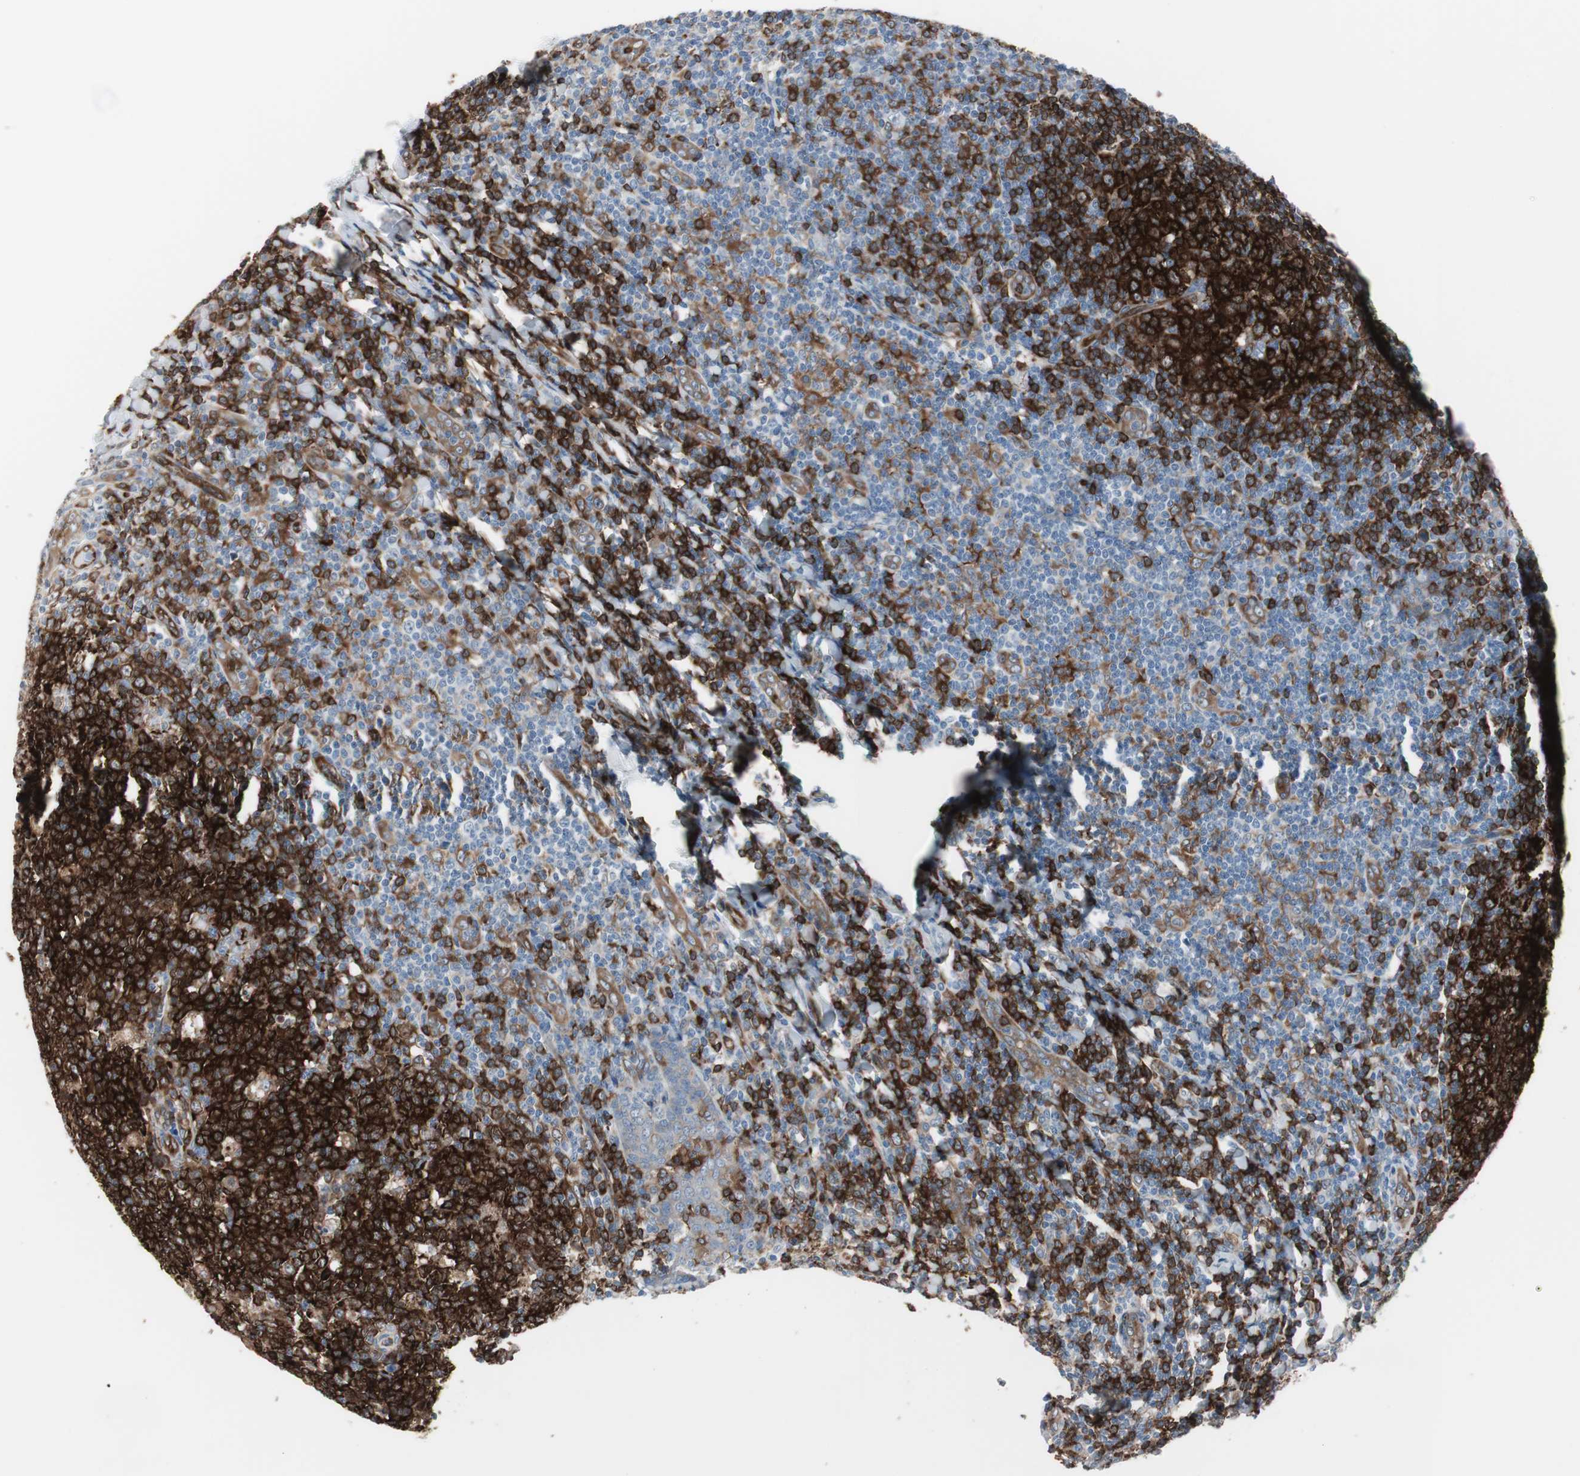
{"staining": {"intensity": "strong", "quantity": ">75%", "location": "cytoplasmic/membranous"}, "tissue": "tonsil", "cell_type": "Germinal center cells", "image_type": "normal", "snomed": [{"axis": "morphology", "description": "Normal tissue, NOS"}, {"axis": "topography", "description": "Tonsil"}], "caption": "Immunohistochemistry (IHC) of unremarkable human tonsil exhibits high levels of strong cytoplasmic/membranous positivity in approximately >75% of germinal center cells.", "gene": "SWAP70", "patient": {"sex": "male", "age": 31}}